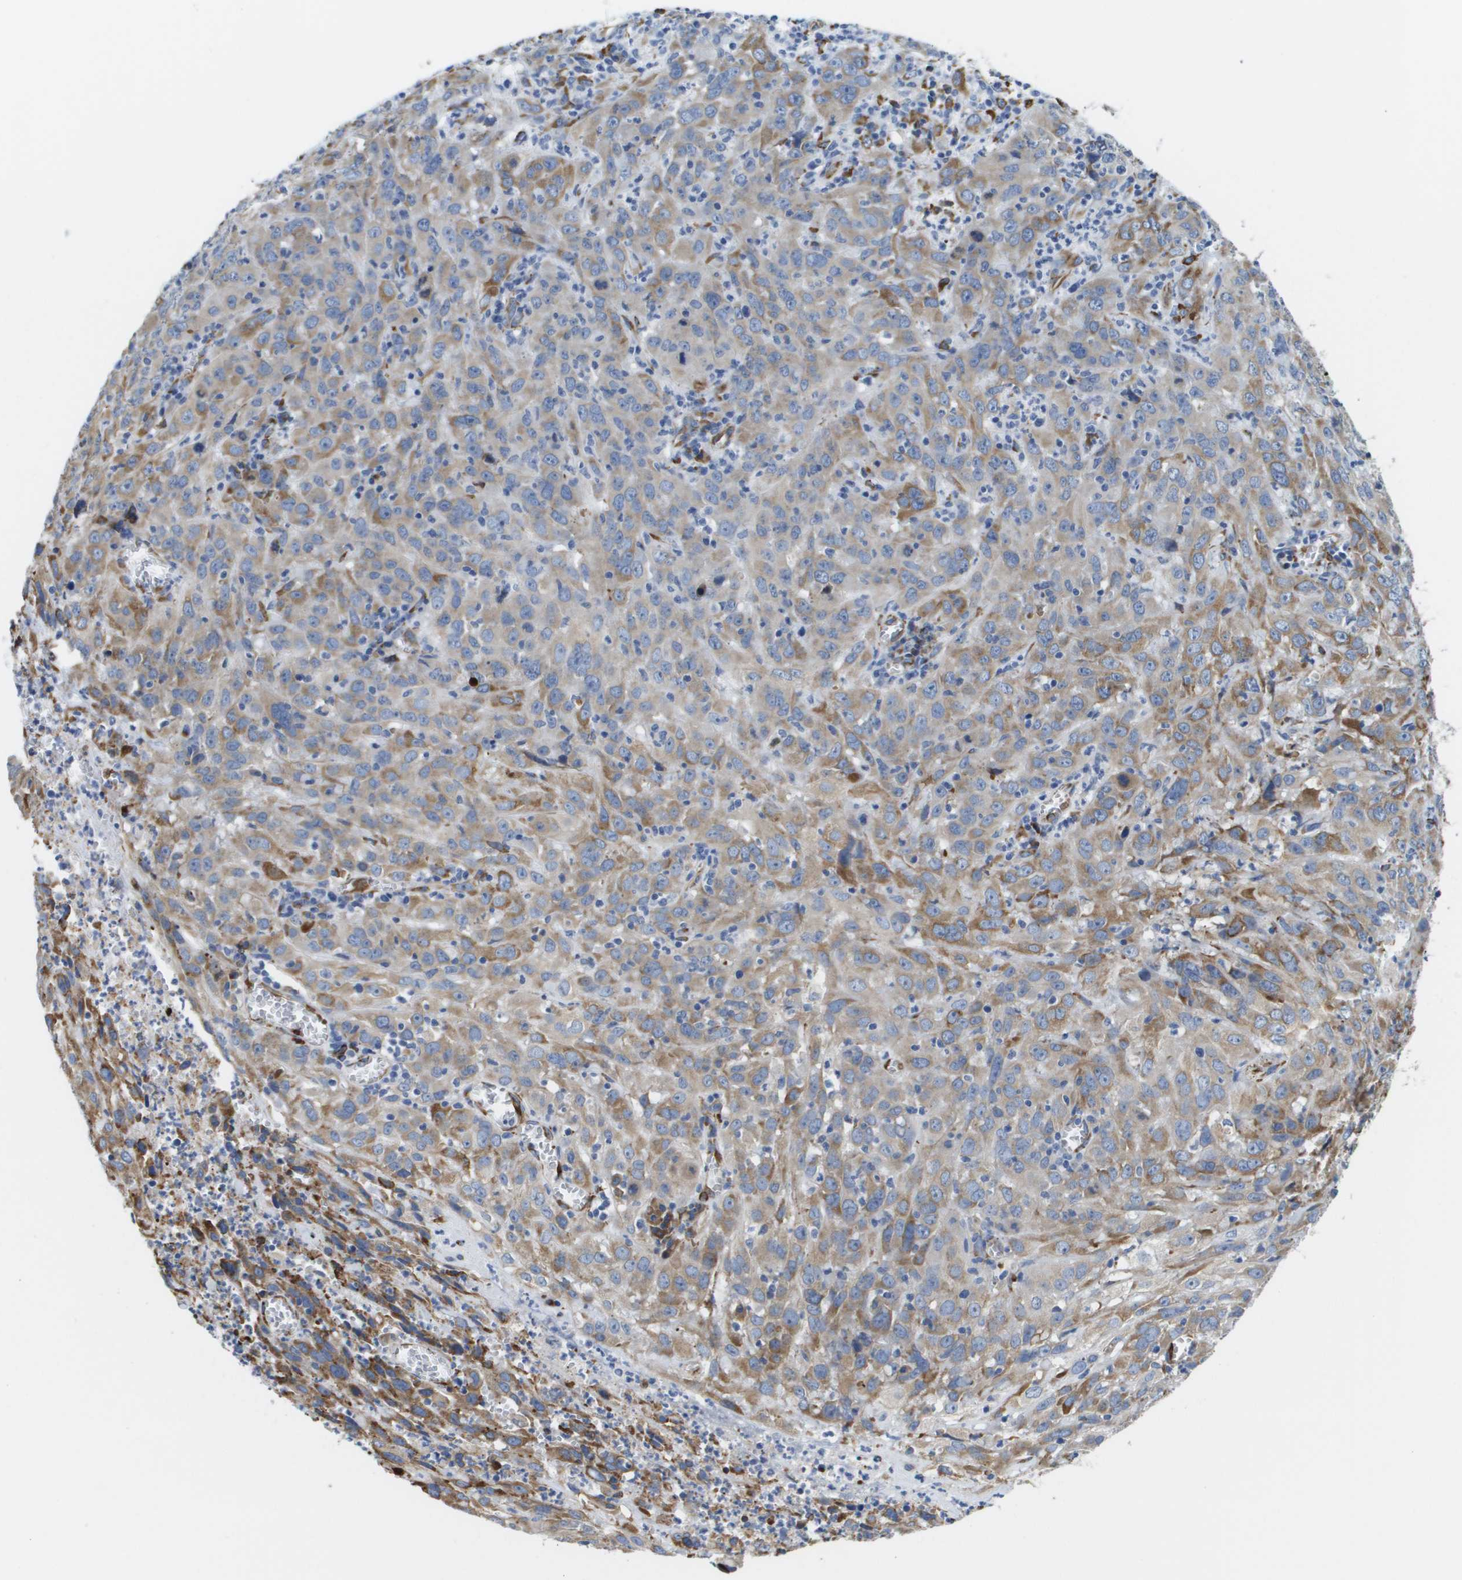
{"staining": {"intensity": "moderate", "quantity": "25%-75%", "location": "cytoplasmic/membranous"}, "tissue": "cervical cancer", "cell_type": "Tumor cells", "image_type": "cancer", "snomed": [{"axis": "morphology", "description": "Squamous cell carcinoma, NOS"}, {"axis": "topography", "description": "Cervix"}], "caption": "A brown stain shows moderate cytoplasmic/membranous positivity of a protein in cervical cancer (squamous cell carcinoma) tumor cells.", "gene": "ST3GAL2", "patient": {"sex": "female", "age": 32}}